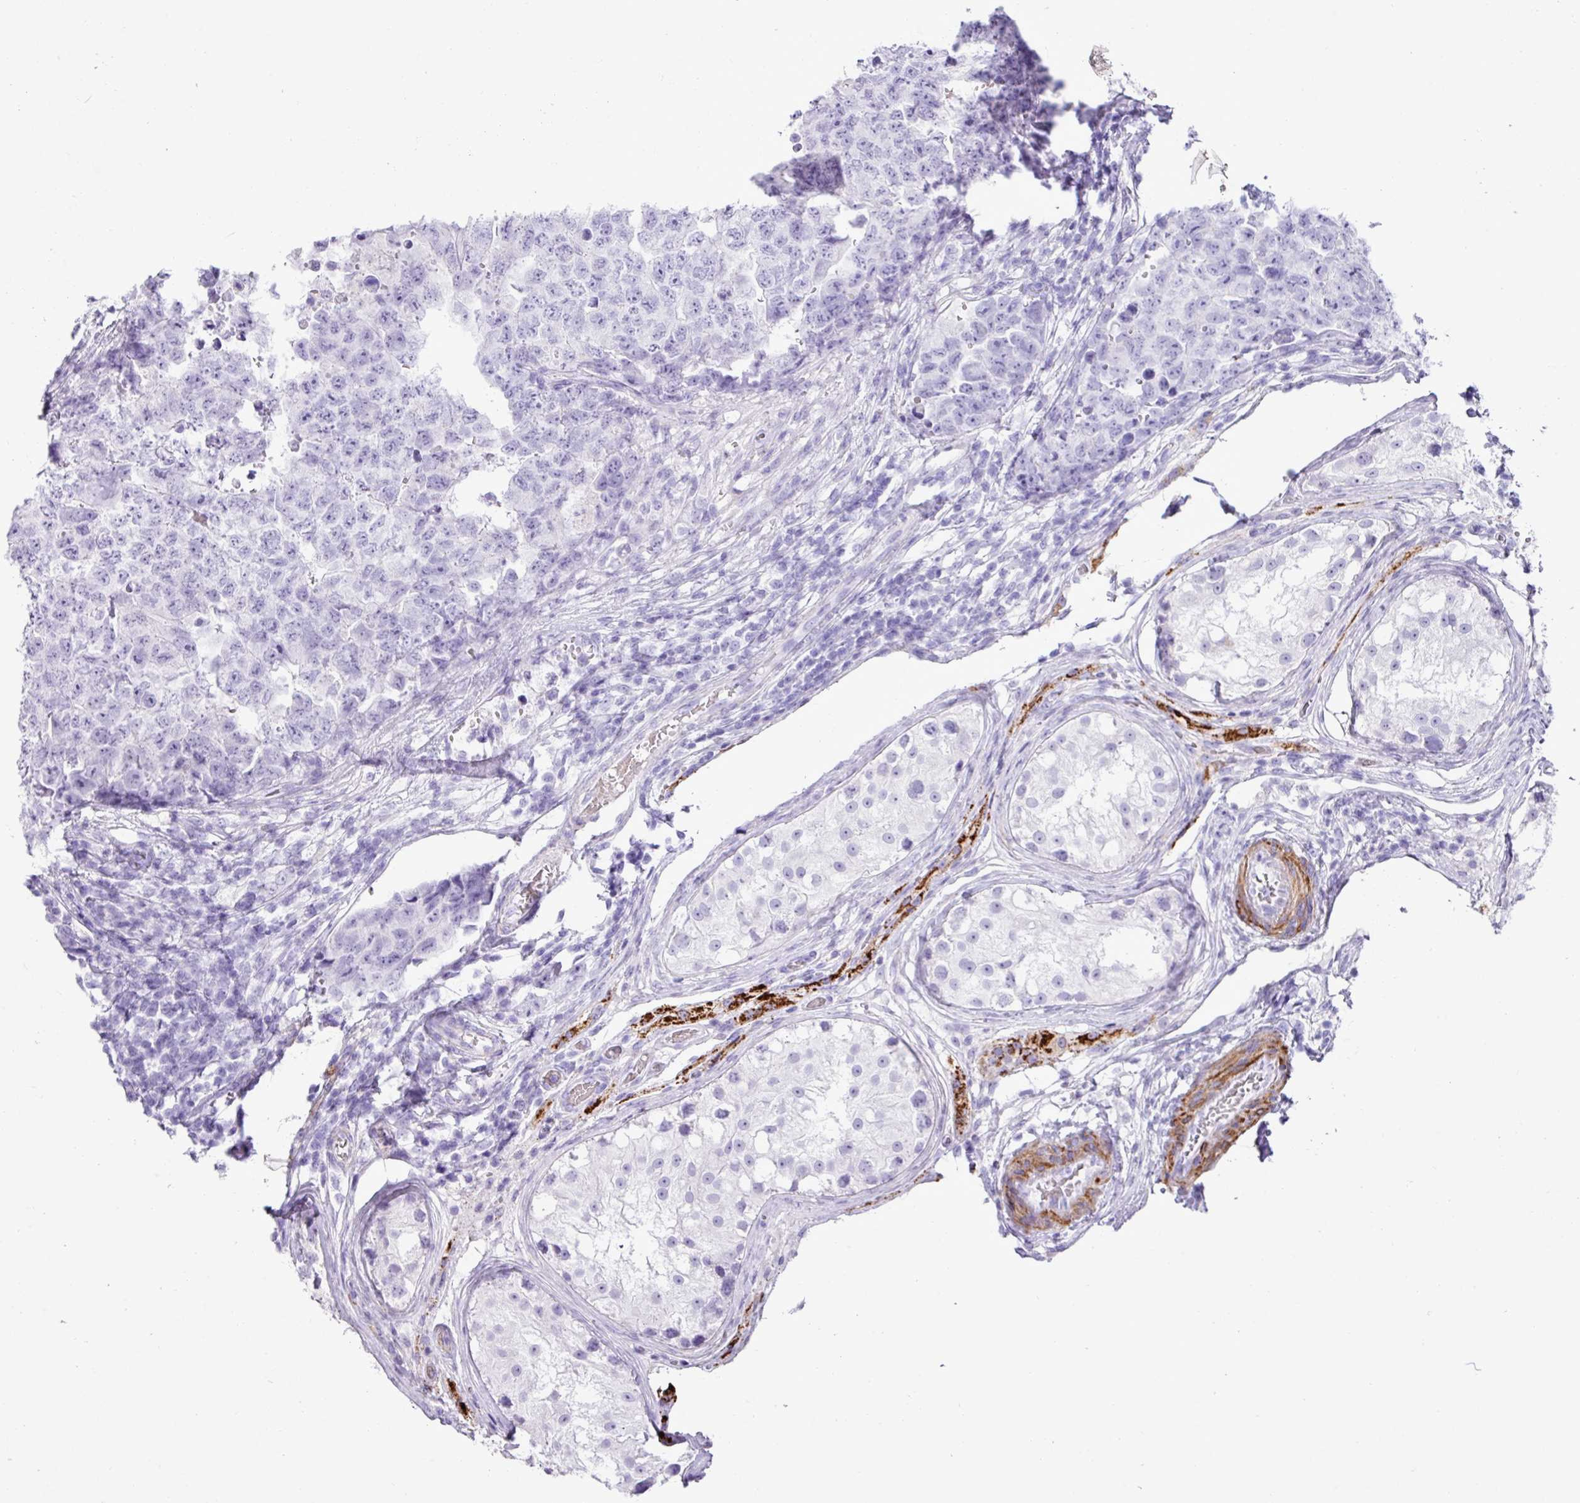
{"staining": {"intensity": "negative", "quantity": "none", "location": "none"}, "tissue": "testis cancer", "cell_type": "Tumor cells", "image_type": "cancer", "snomed": [{"axis": "morphology", "description": "Carcinoma, Embryonal, NOS"}, {"axis": "topography", "description": "Testis"}], "caption": "Tumor cells are negative for brown protein staining in testis cancer.", "gene": "ZSCAN5A", "patient": {"sex": "male", "age": 25}}